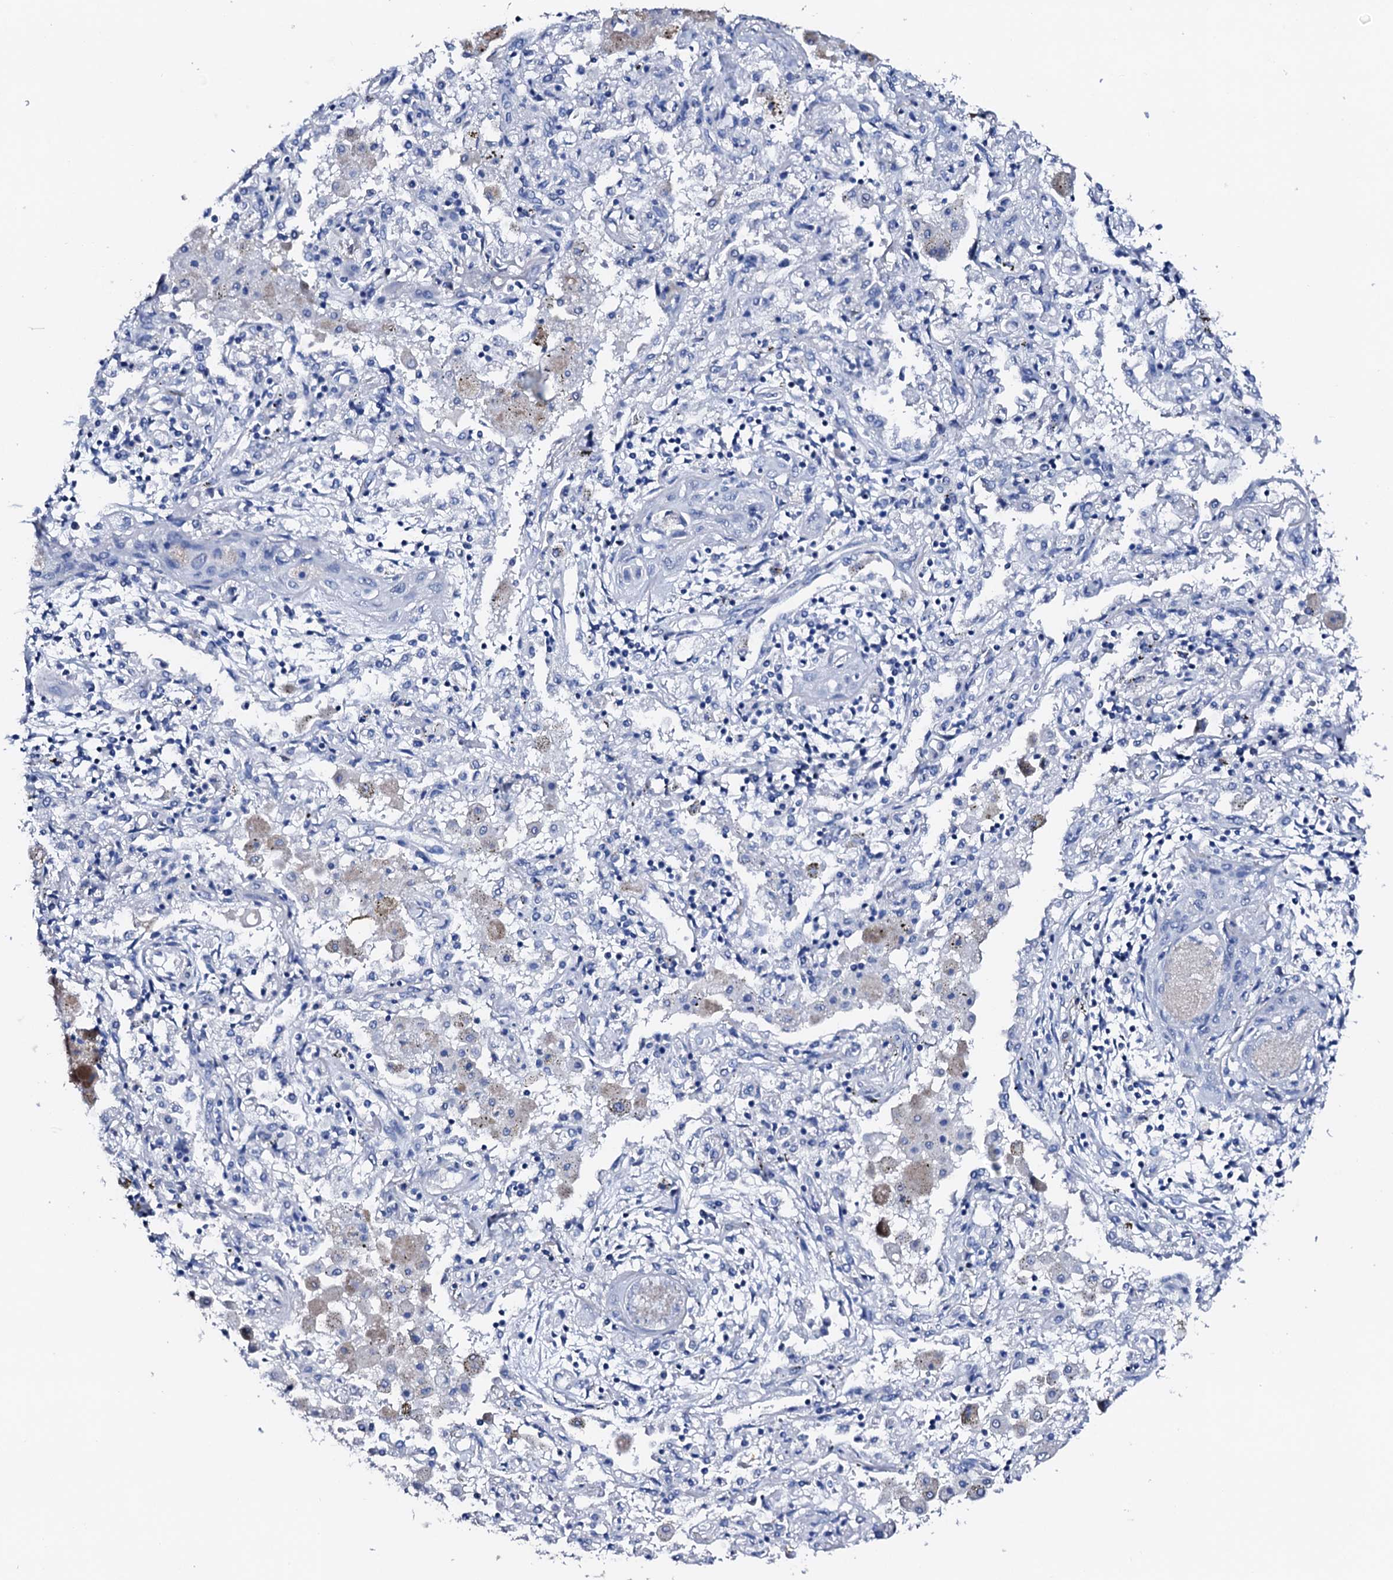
{"staining": {"intensity": "negative", "quantity": "none", "location": "none"}, "tissue": "lung cancer", "cell_type": "Tumor cells", "image_type": "cancer", "snomed": [{"axis": "morphology", "description": "Squamous cell carcinoma, NOS"}, {"axis": "topography", "description": "Lung"}], "caption": "Immunohistochemical staining of human squamous cell carcinoma (lung) shows no significant expression in tumor cells.", "gene": "NRIP2", "patient": {"sex": "female", "age": 47}}